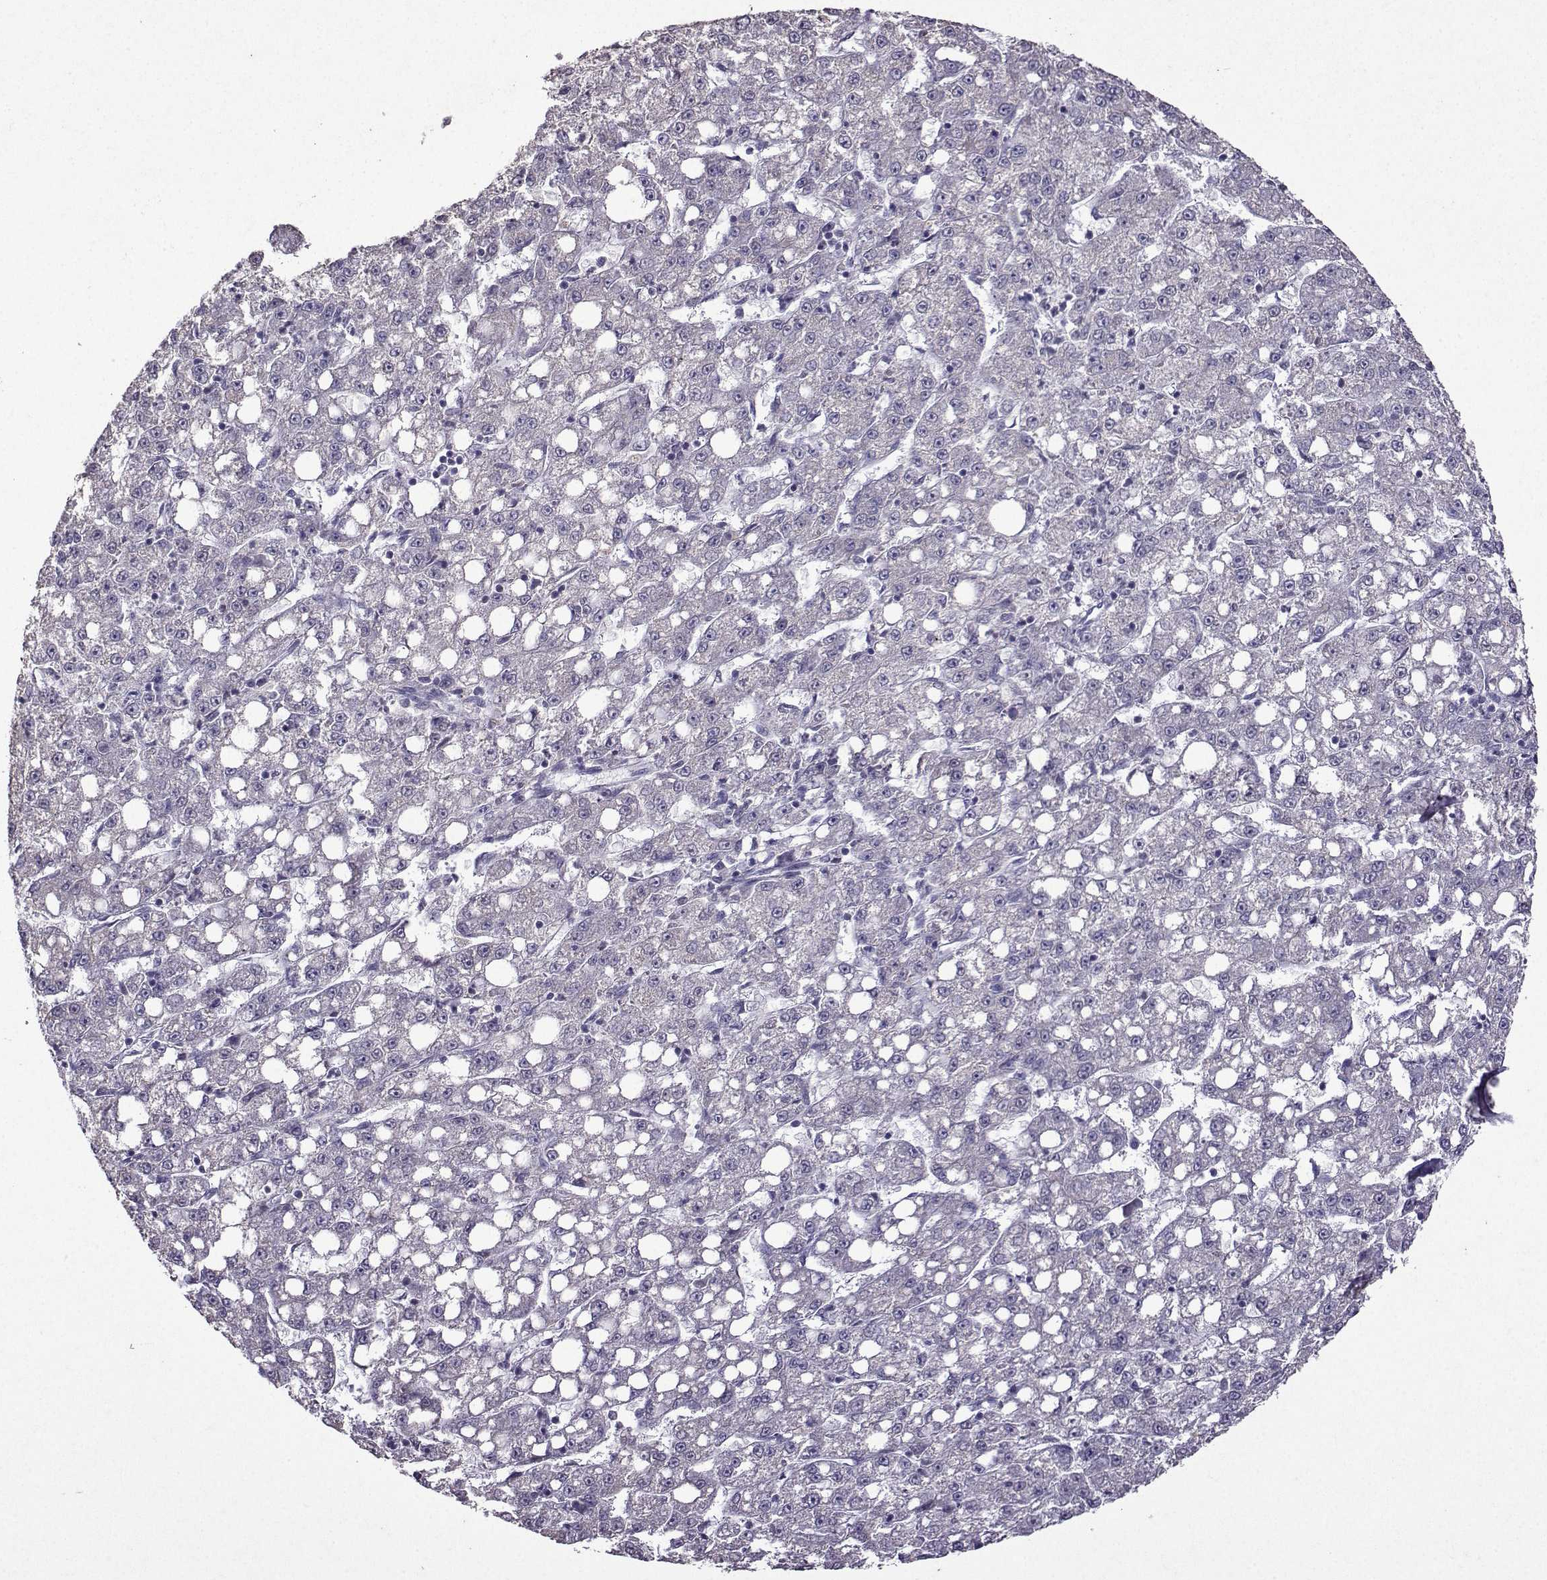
{"staining": {"intensity": "negative", "quantity": "none", "location": "none"}, "tissue": "liver cancer", "cell_type": "Tumor cells", "image_type": "cancer", "snomed": [{"axis": "morphology", "description": "Carcinoma, Hepatocellular, NOS"}, {"axis": "topography", "description": "Liver"}], "caption": "This histopathology image is of liver cancer (hepatocellular carcinoma) stained with immunohistochemistry (IHC) to label a protein in brown with the nuclei are counter-stained blue. There is no positivity in tumor cells. (DAB (3,3'-diaminobenzidine) immunohistochemistry (IHC) visualized using brightfield microscopy, high magnification).", "gene": "CCL28", "patient": {"sex": "female", "age": 65}}